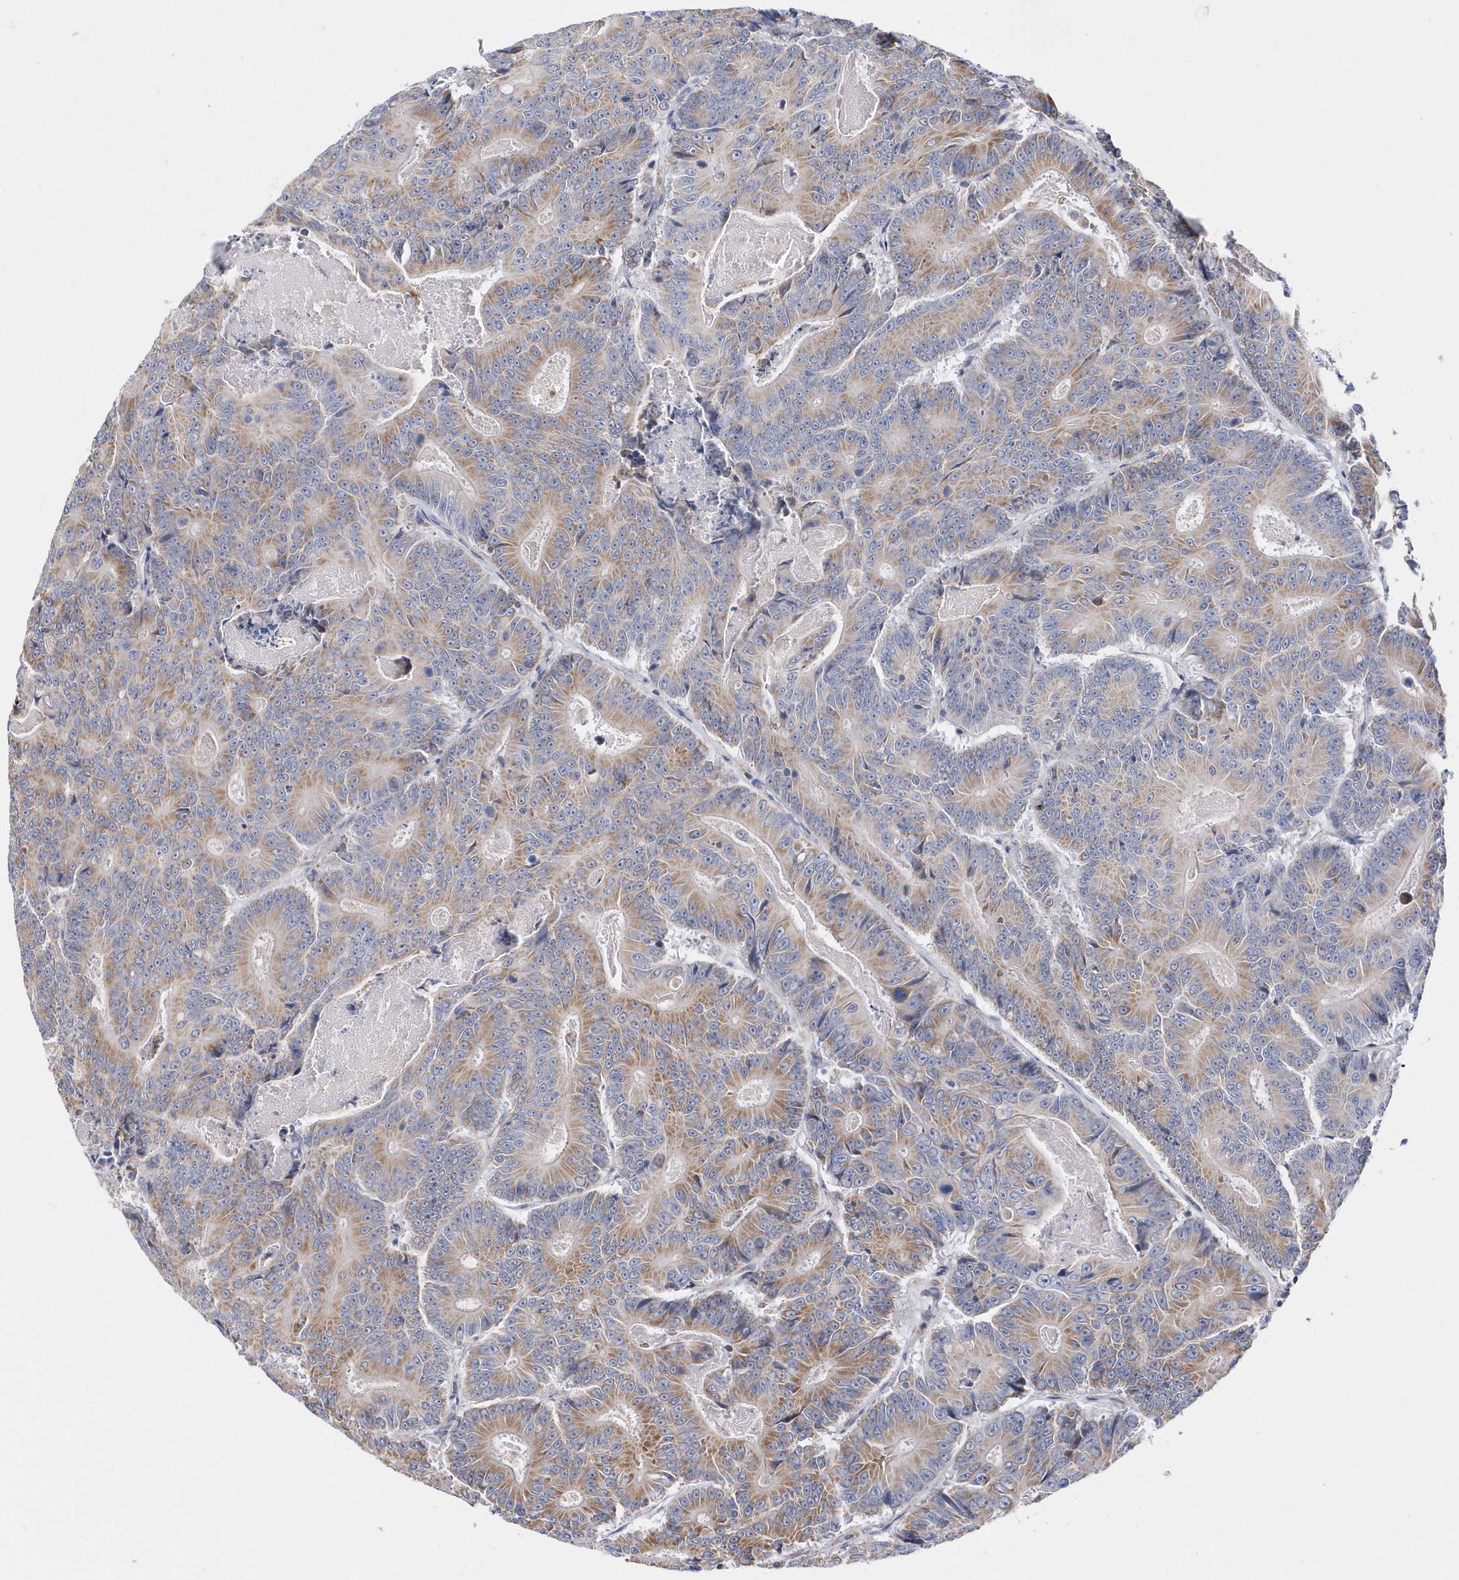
{"staining": {"intensity": "moderate", "quantity": ">75%", "location": "cytoplasmic/membranous"}, "tissue": "colorectal cancer", "cell_type": "Tumor cells", "image_type": "cancer", "snomed": [{"axis": "morphology", "description": "Adenocarcinoma, NOS"}, {"axis": "topography", "description": "Colon"}], "caption": "Protein expression analysis of adenocarcinoma (colorectal) demonstrates moderate cytoplasmic/membranous positivity in approximately >75% of tumor cells.", "gene": "SPATA5", "patient": {"sex": "male", "age": 83}}